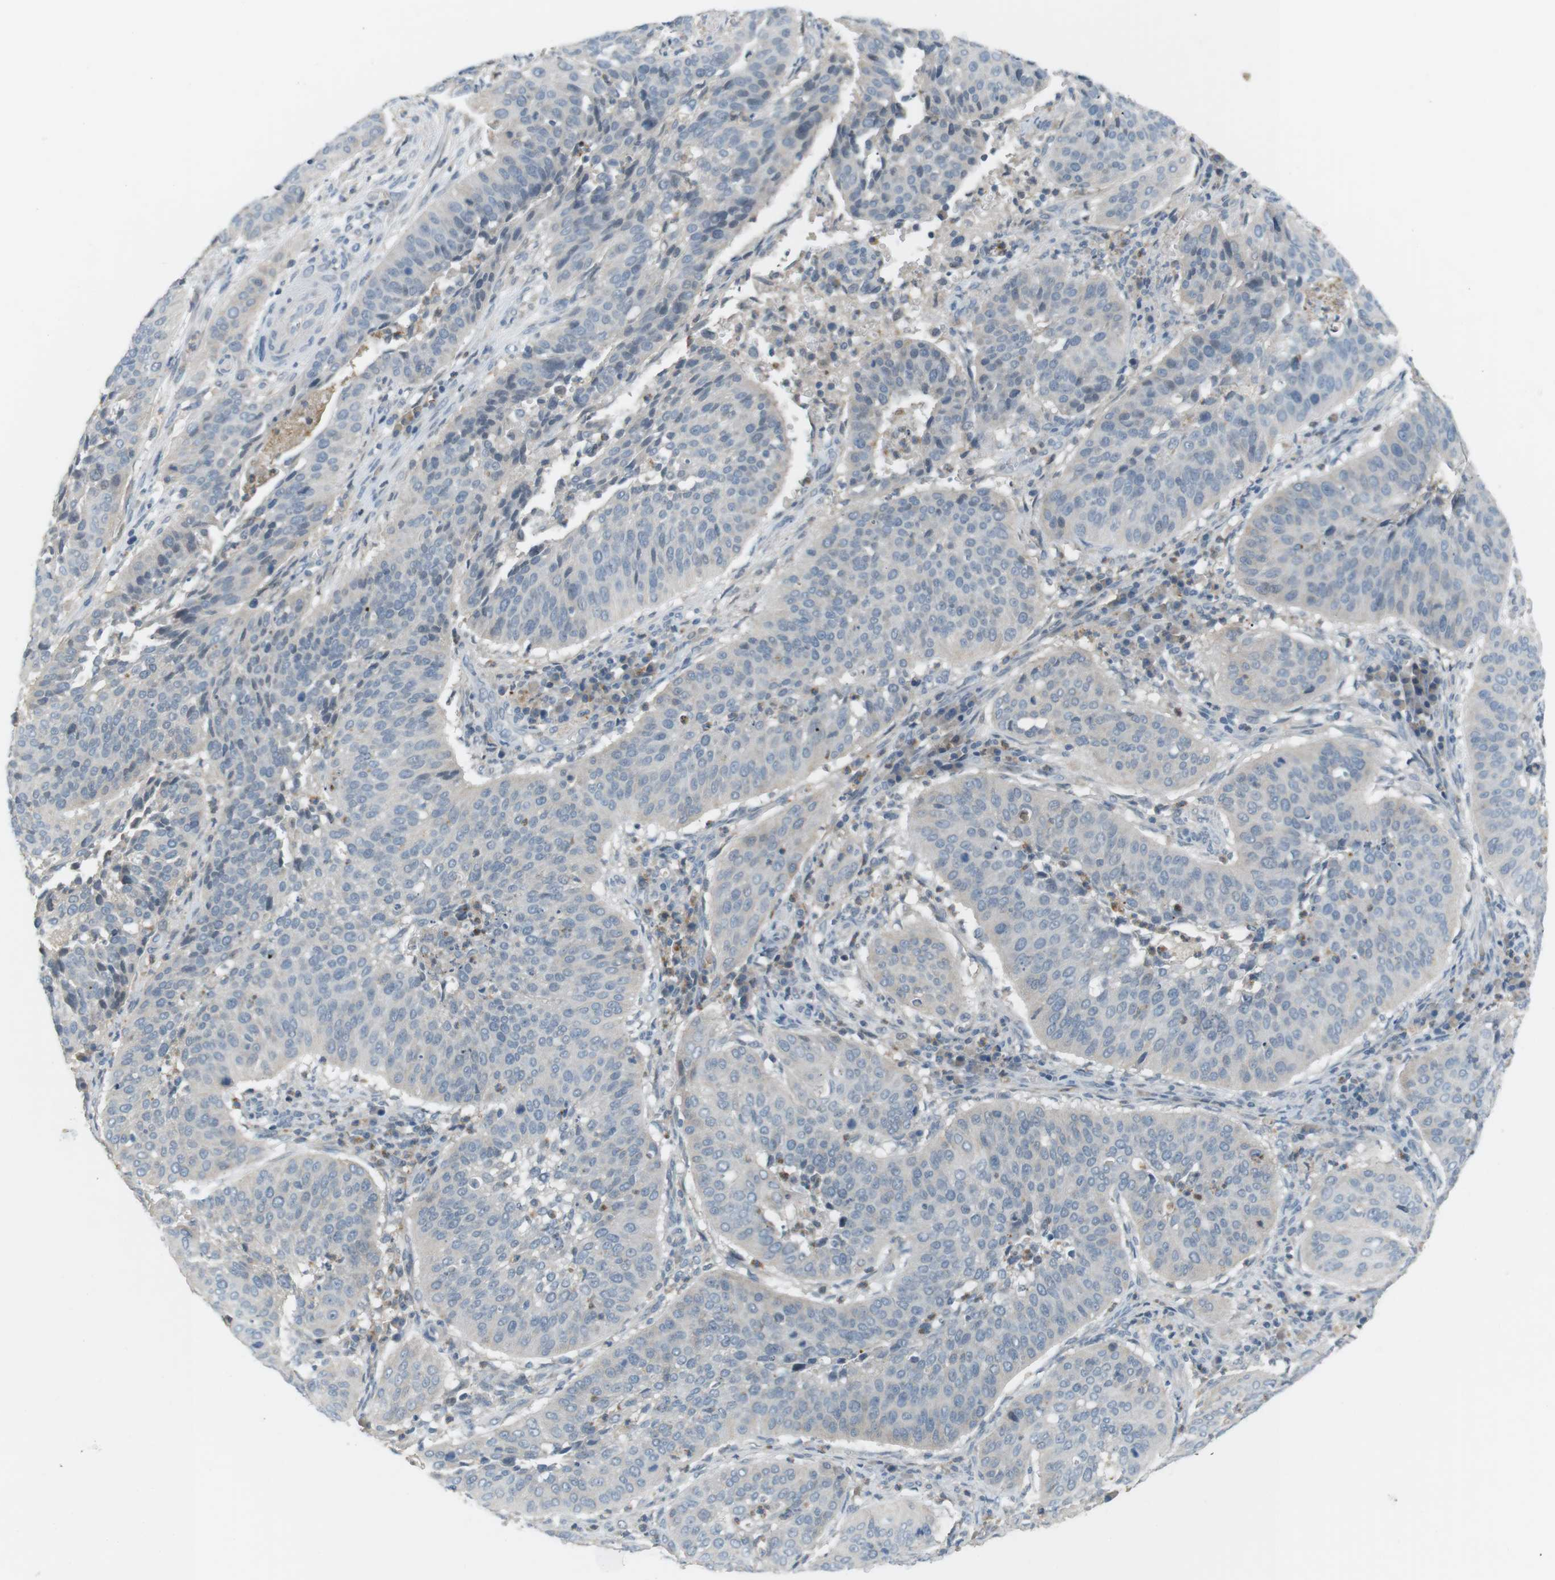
{"staining": {"intensity": "negative", "quantity": "none", "location": "none"}, "tissue": "cervical cancer", "cell_type": "Tumor cells", "image_type": "cancer", "snomed": [{"axis": "morphology", "description": "Normal tissue, NOS"}, {"axis": "morphology", "description": "Squamous cell carcinoma, NOS"}, {"axis": "topography", "description": "Cervix"}], "caption": "This is a image of immunohistochemistry staining of cervical squamous cell carcinoma, which shows no staining in tumor cells.", "gene": "RTN3", "patient": {"sex": "female", "age": 39}}